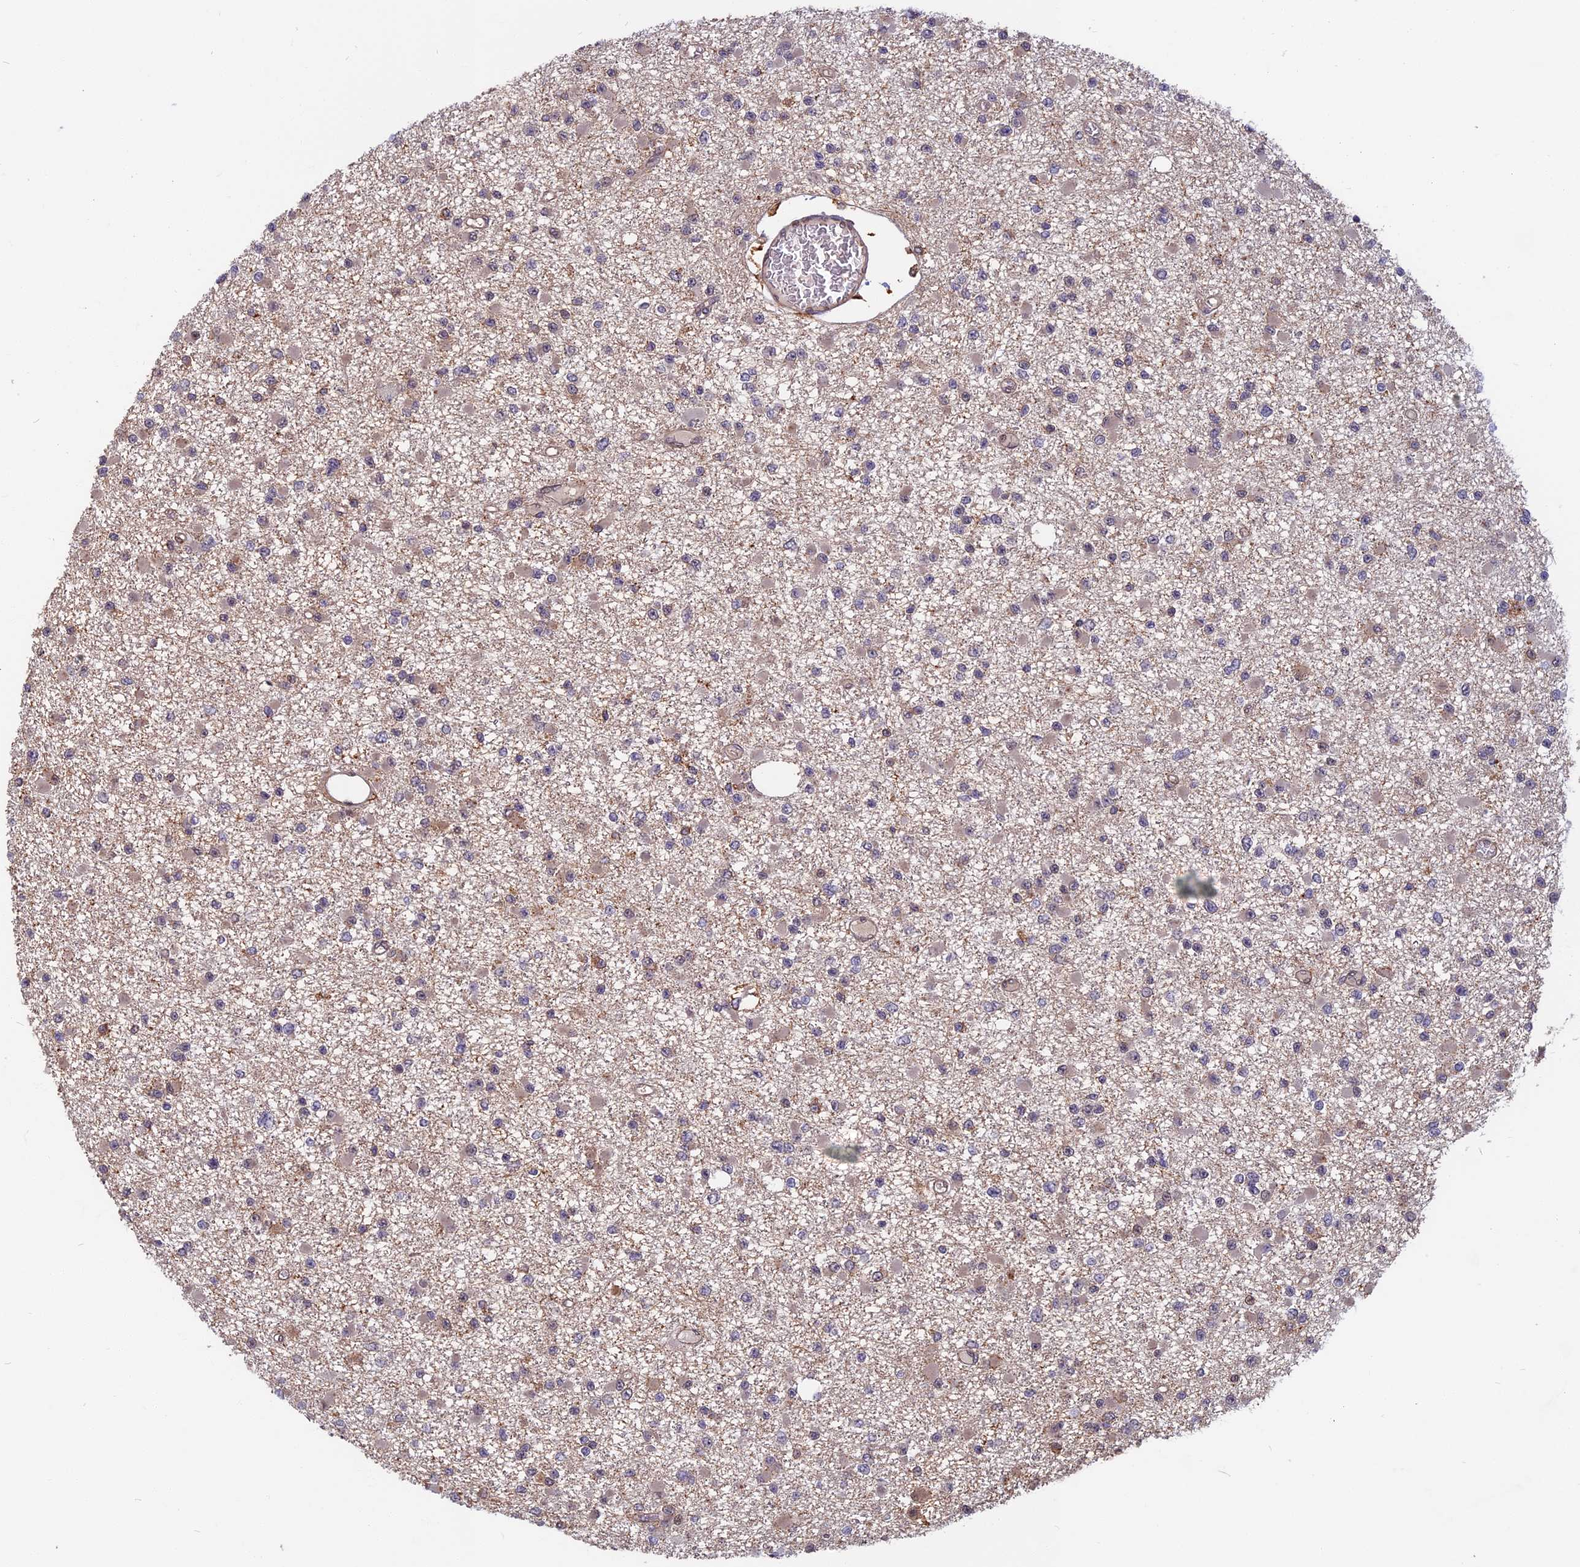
{"staining": {"intensity": "negative", "quantity": "none", "location": "none"}, "tissue": "glioma", "cell_type": "Tumor cells", "image_type": "cancer", "snomed": [{"axis": "morphology", "description": "Glioma, malignant, Low grade"}, {"axis": "topography", "description": "Brain"}], "caption": "The image exhibits no staining of tumor cells in malignant glioma (low-grade).", "gene": "SPG11", "patient": {"sex": "female", "age": 22}}